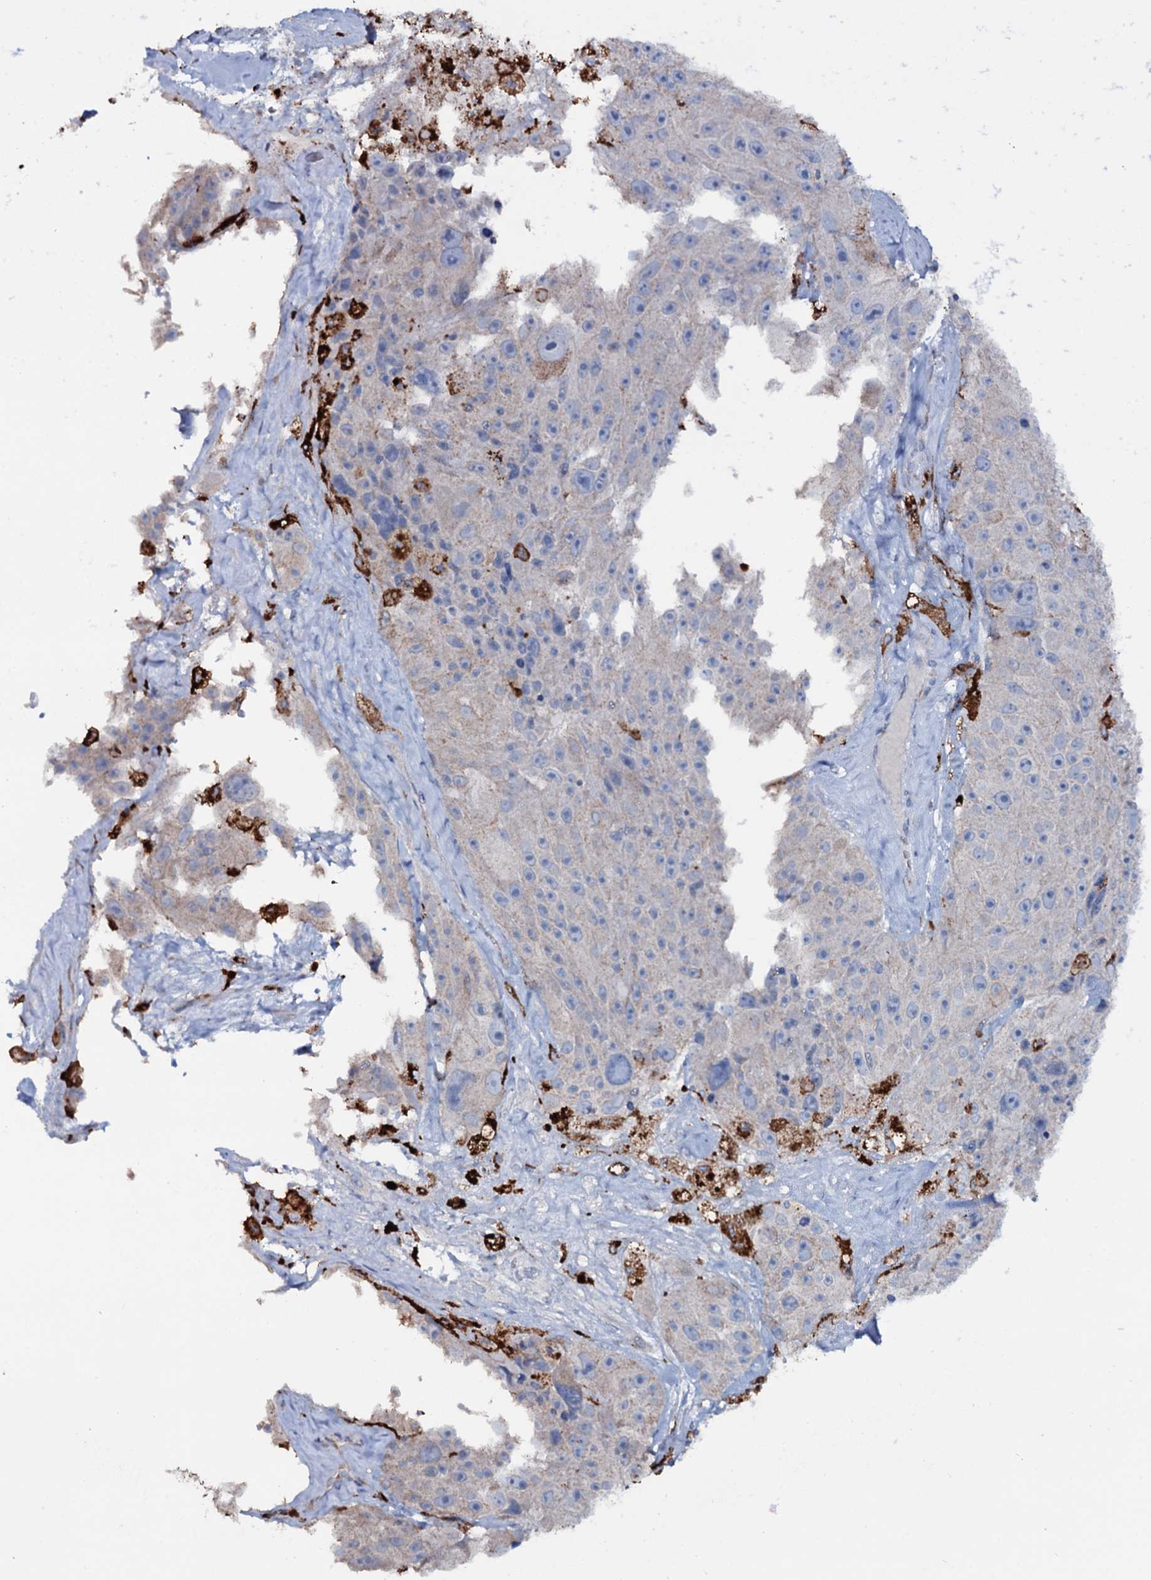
{"staining": {"intensity": "negative", "quantity": "none", "location": "none"}, "tissue": "melanoma", "cell_type": "Tumor cells", "image_type": "cancer", "snomed": [{"axis": "morphology", "description": "Malignant melanoma, Metastatic site"}, {"axis": "topography", "description": "Lymph node"}], "caption": "IHC image of malignant melanoma (metastatic site) stained for a protein (brown), which shows no staining in tumor cells.", "gene": "OSBPL2", "patient": {"sex": "male", "age": 62}}